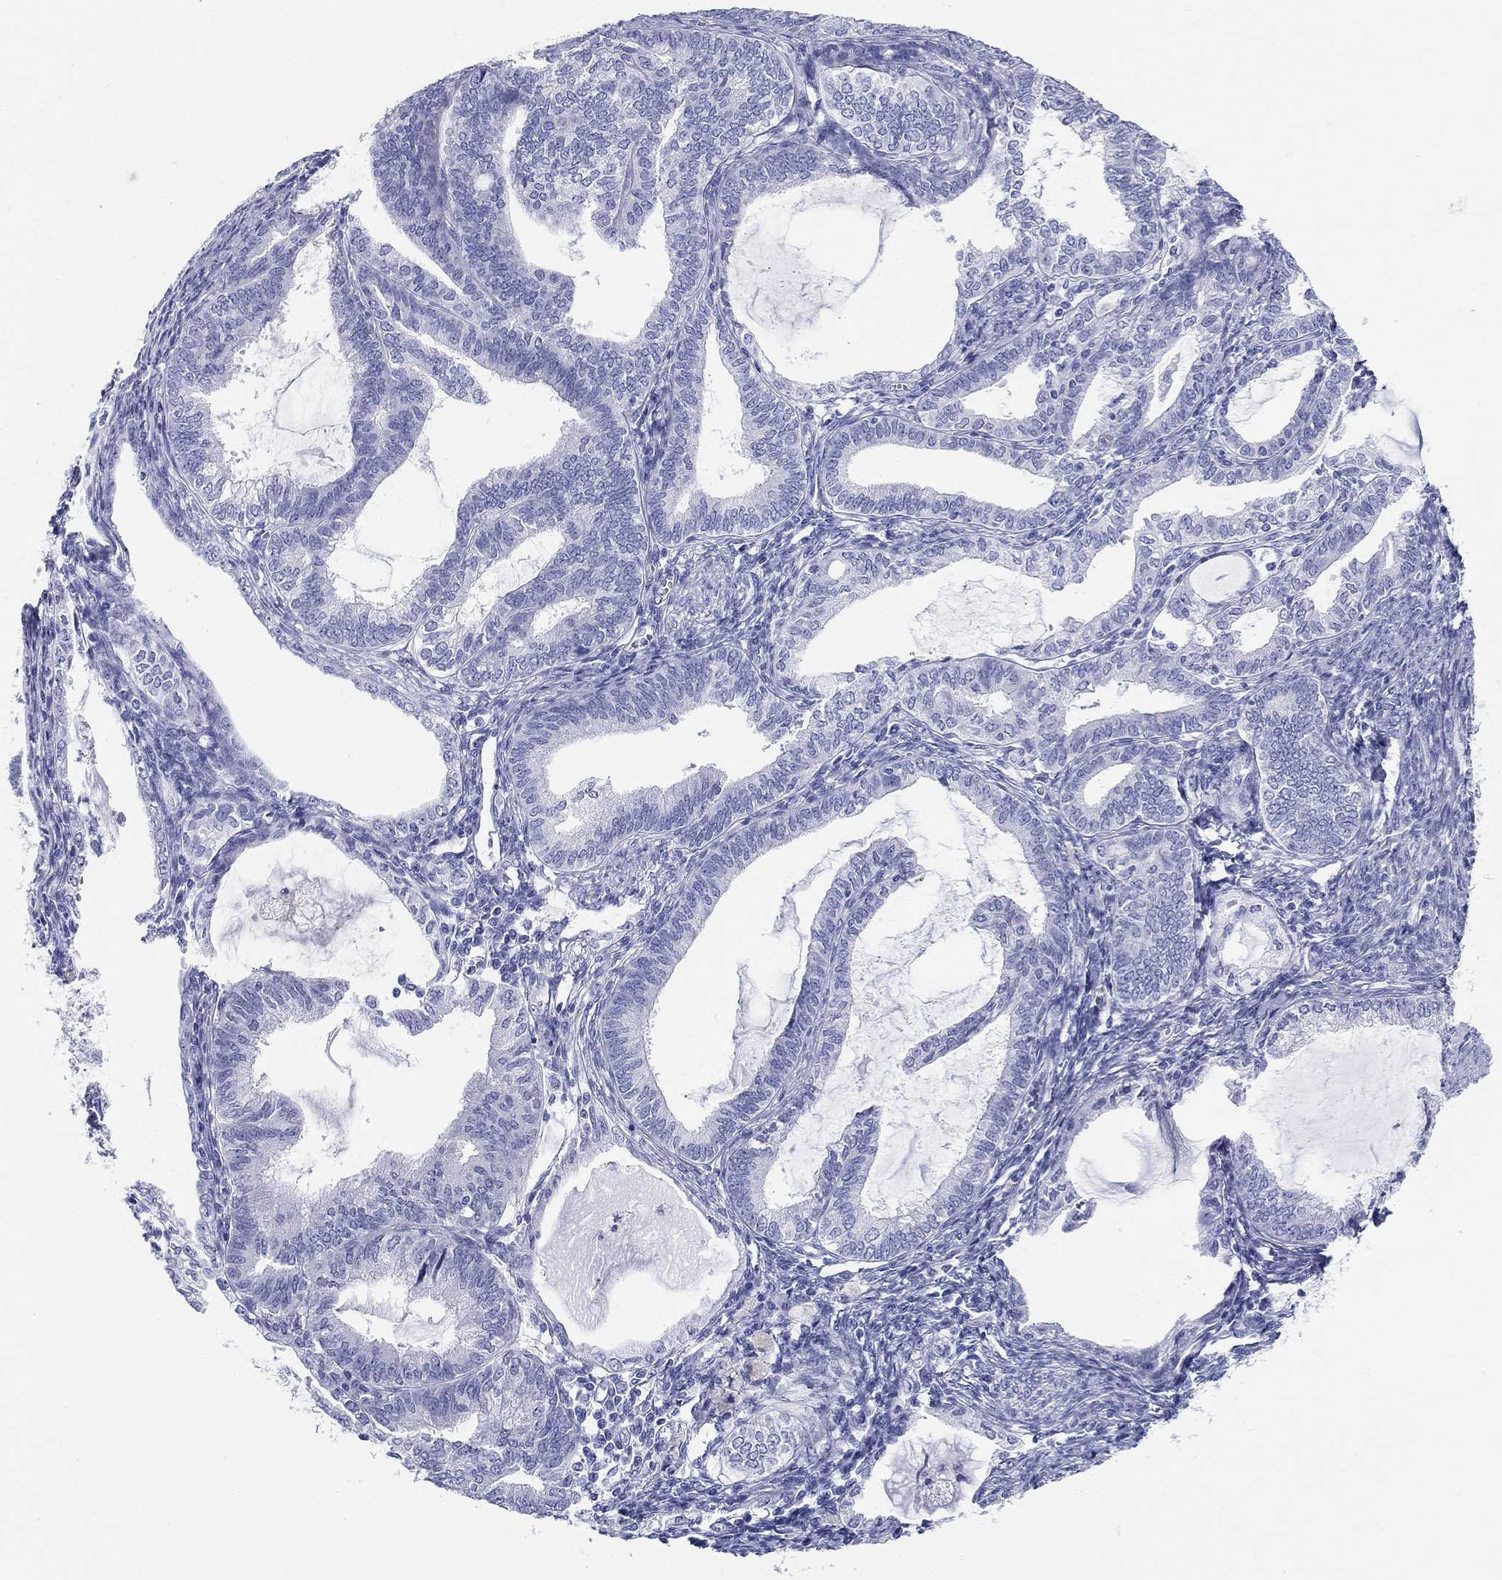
{"staining": {"intensity": "negative", "quantity": "none", "location": "none"}, "tissue": "endometrial cancer", "cell_type": "Tumor cells", "image_type": "cancer", "snomed": [{"axis": "morphology", "description": "Adenocarcinoma, NOS"}, {"axis": "topography", "description": "Endometrium"}], "caption": "Endometrial adenocarcinoma was stained to show a protein in brown. There is no significant positivity in tumor cells. (DAB immunohistochemistry (IHC) with hematoxylin counter stain).", "gene": "LAMP5", "patient": {"sex": "female", "age": 86}}